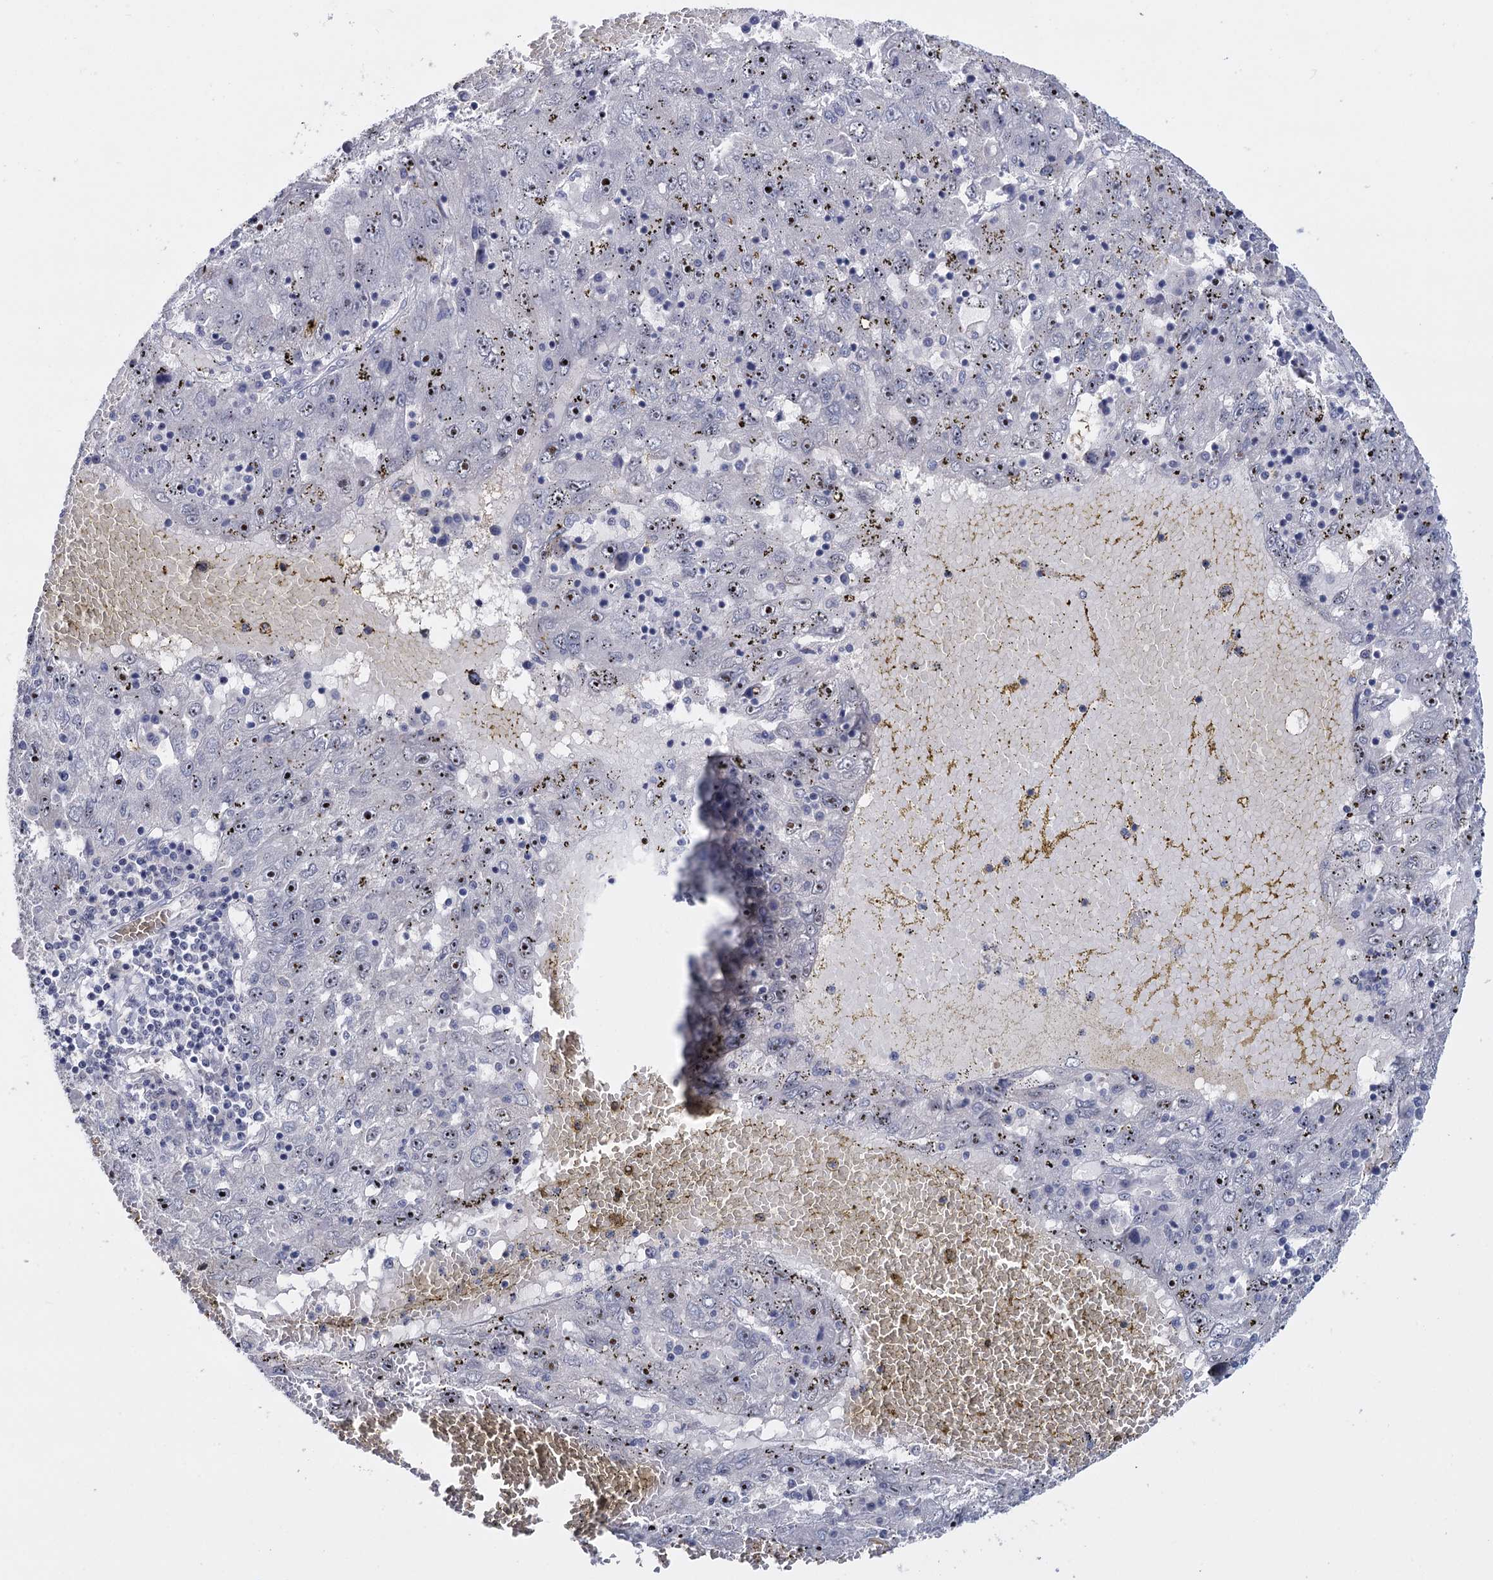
{"staining": {"intensity": "negative", "quantity": "none", "location": "none"}, "tissue": "liver cancer", "cell_type": "Tumor cells", "image_type": "cancer", "snomed": [{"axis": "morphology", "description": "Carcinoma, Hepatocellular, NOS"}, {"axis": "topography", "description": "Liver"}], "caption": "Immunohistochemistry of hepatocellular carcinoma (liver) displays no positivity in tumor cells. (DAB immunohistochemistry (IHC) visualized using brightfield microscopy, high magnification).", "gene": "SFN", "patient": {"sex": "male", "age": 49}}